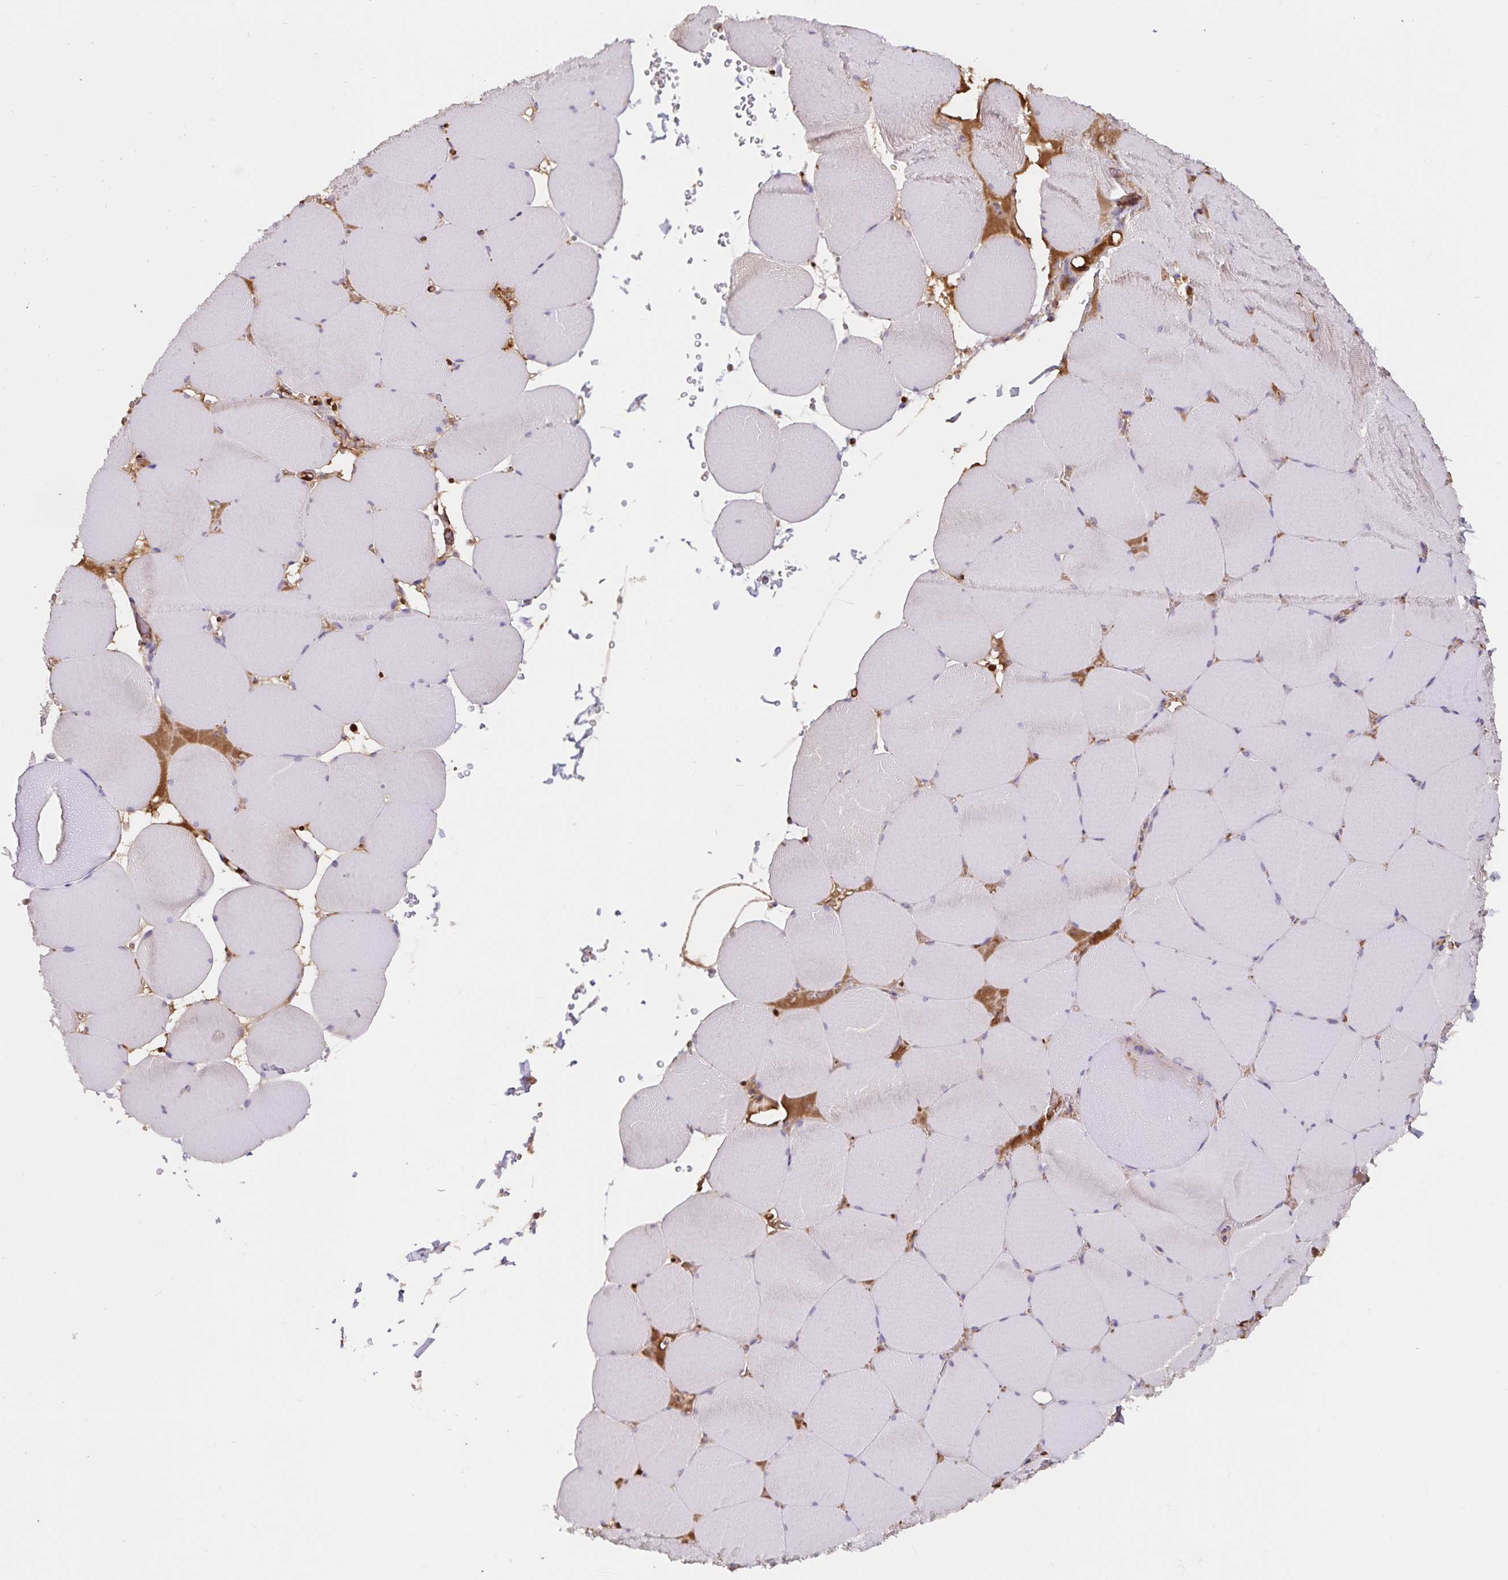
{"staining": {"intensity": "negative", "quantity": "none", "location": "none"}, "tissue": "skeletal muscle", "cell_type": "Myocytes", "image_type": "normal", "snomed": [{"axis": "morphology", "description": "Normal tissue, NOS"}, {"axis": "topography", "description": "Skeletal muscle"}, {"axis": "topography", "description": "Head-Neck"}], "caption": "Protein analysis of unremarkable skeletal muscle shows no significant staining in myocytes.", "gene": "FGG", "patient": {"sex": "male", "age": 66}}